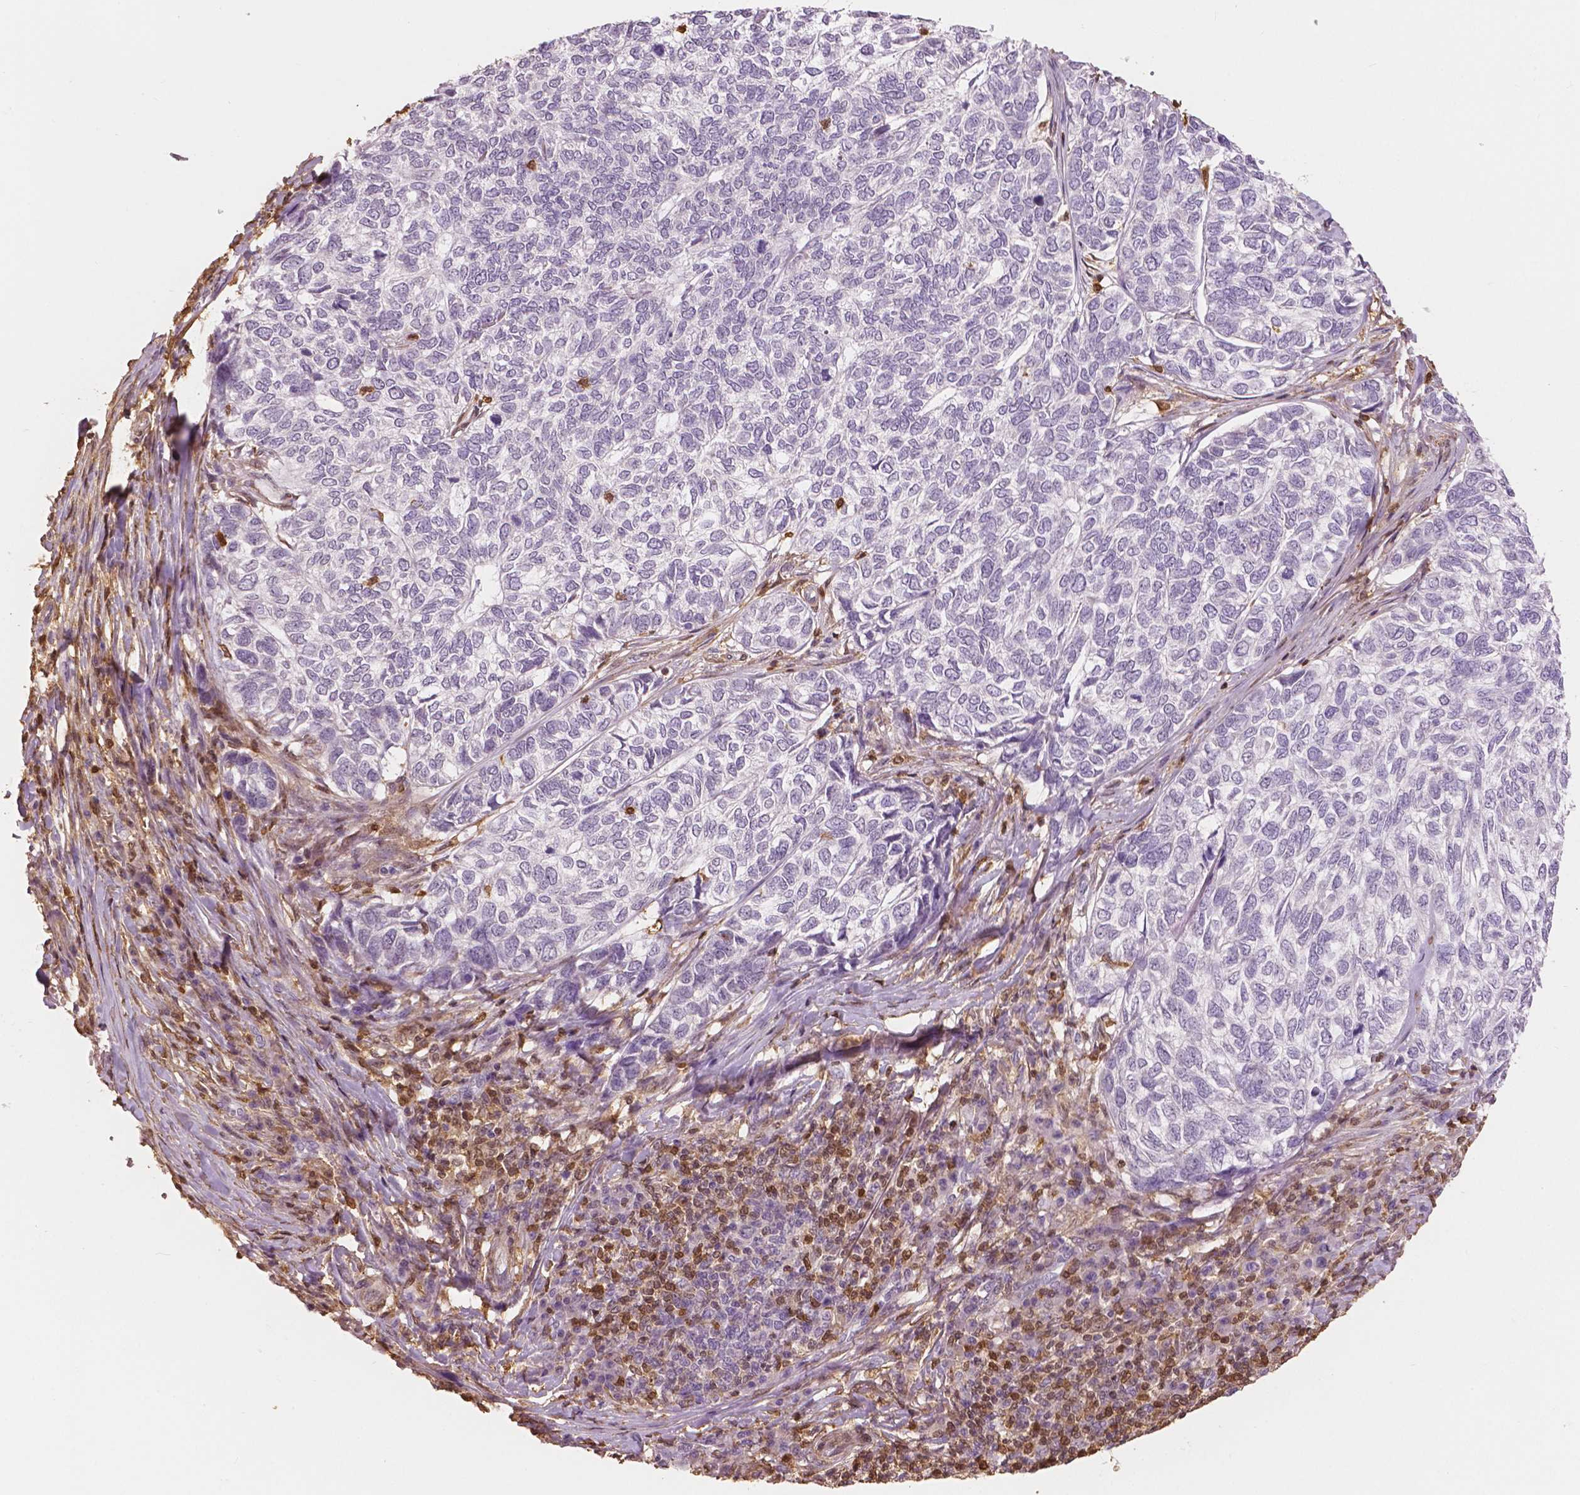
{"staining": {"intensity": "negative", "quantity": "none", "location": "none"}, "tissue": "skin cancer", "cell_type": "Tumor cells", "image_type": "cancer", "snomed": [{"axis": "morphology", "description": "Basal cell carcinoma"}, {"axis": "topography", "description": "Skin"}], "caption": "An immunohistochemistry photomicrograph of skin cancer (basal cell carcinoma) is shown. There is no staining in tumor cells of skin cancer (basal cell carcinoma).", "gene": "S100A4", "patient": {"sex": "female", "age": 65}}